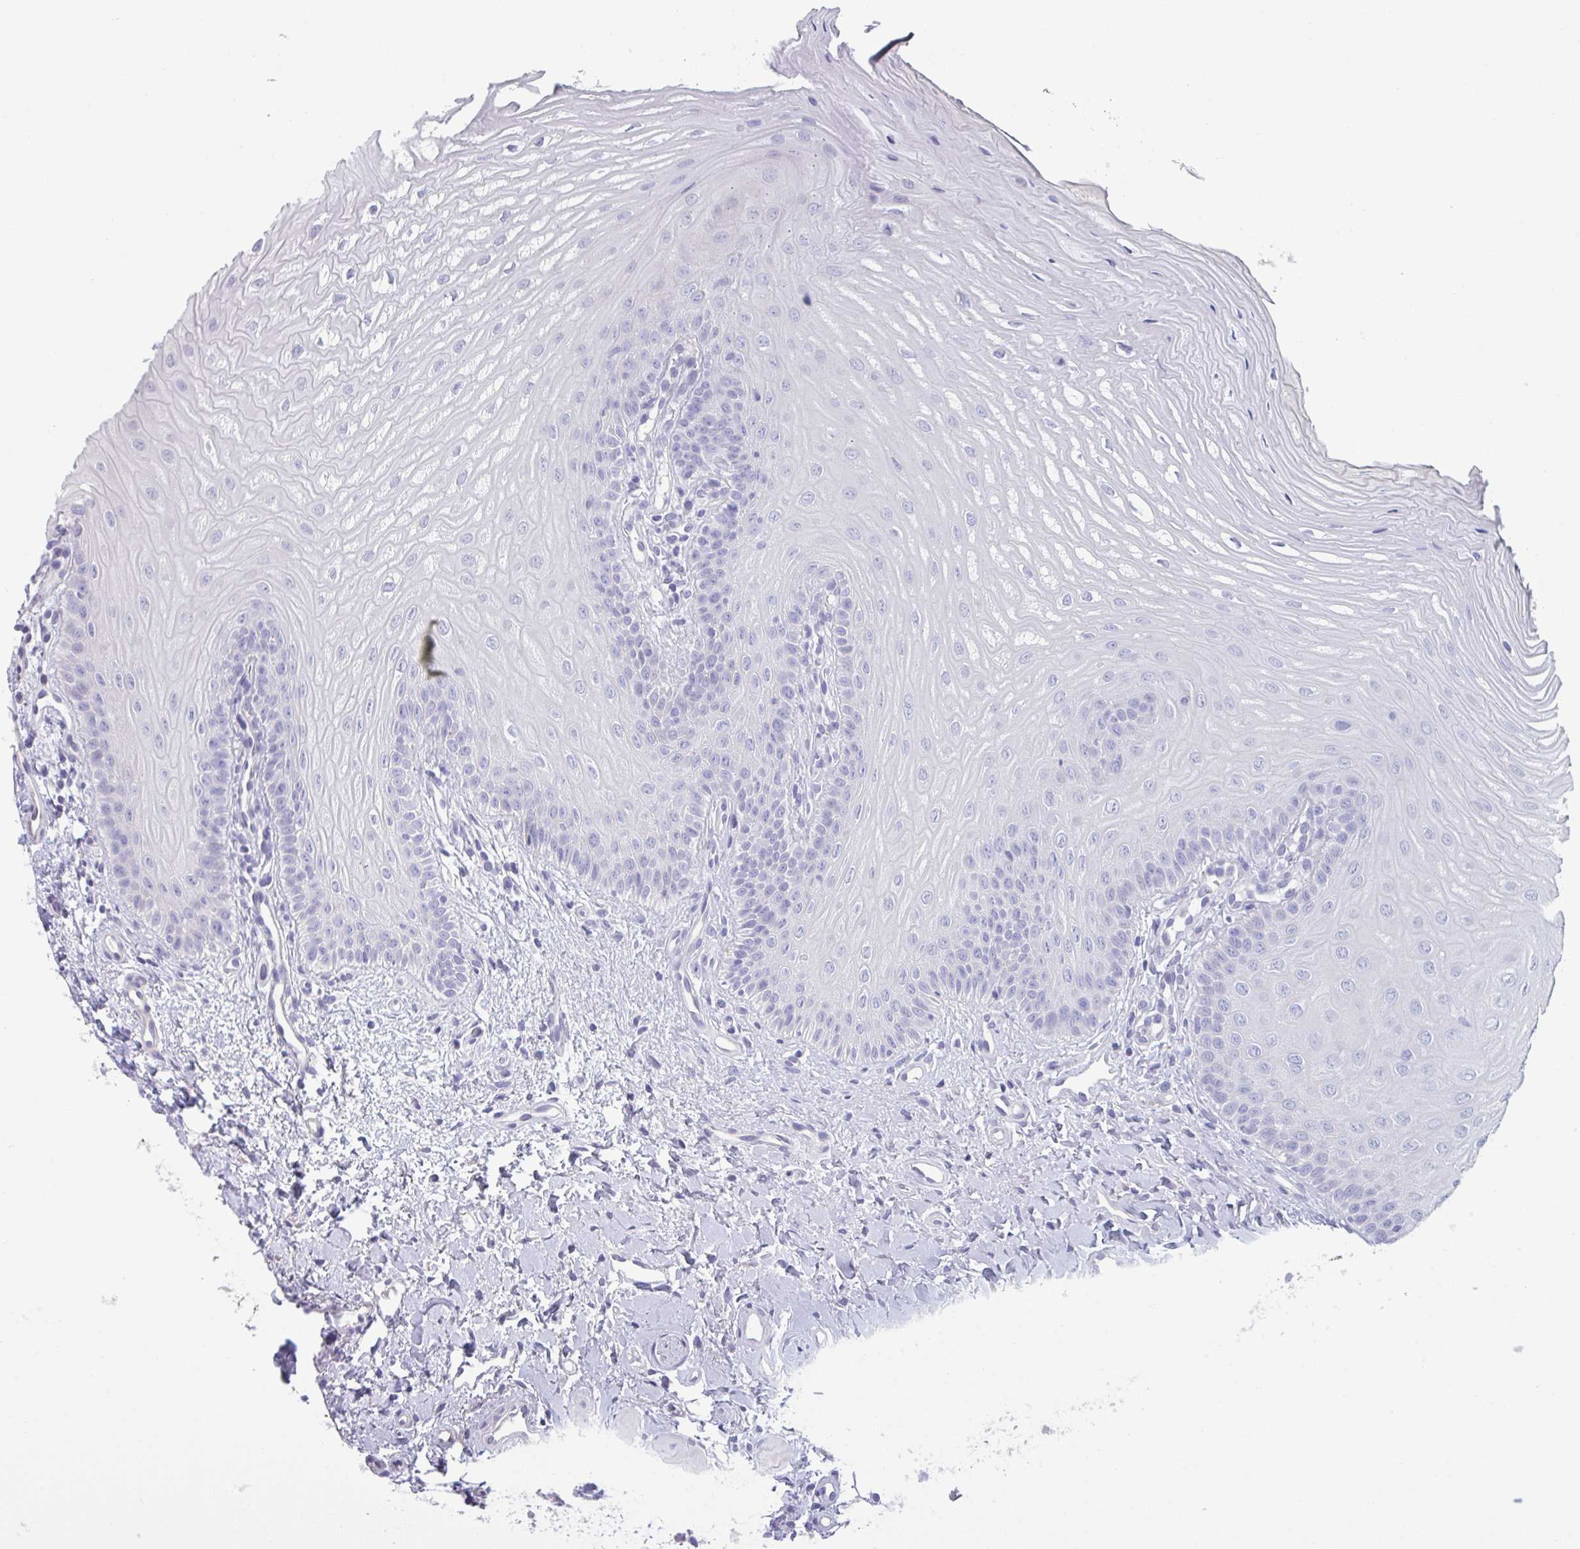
{"staining": {"intensity": "negative", "quantity": "none", "location": "none"}, "tissue": "oral mucosa", "cell_type": "Squamous epithelial cells", "image_type": "normal", "snomed": [{"axis": "morphology", "description": "Normal tissue, NOS"}, {"axis": "topography", "description": "Oral tissue"}], "caption": "Immunohistochemistry photomicrograph of normal oral mucosa stained for a protein (brown), which demonstrates no expression in squamous epithelial cells.", "gene": "HSD11B2", "patient": {"sex": "female", "age": 73}}